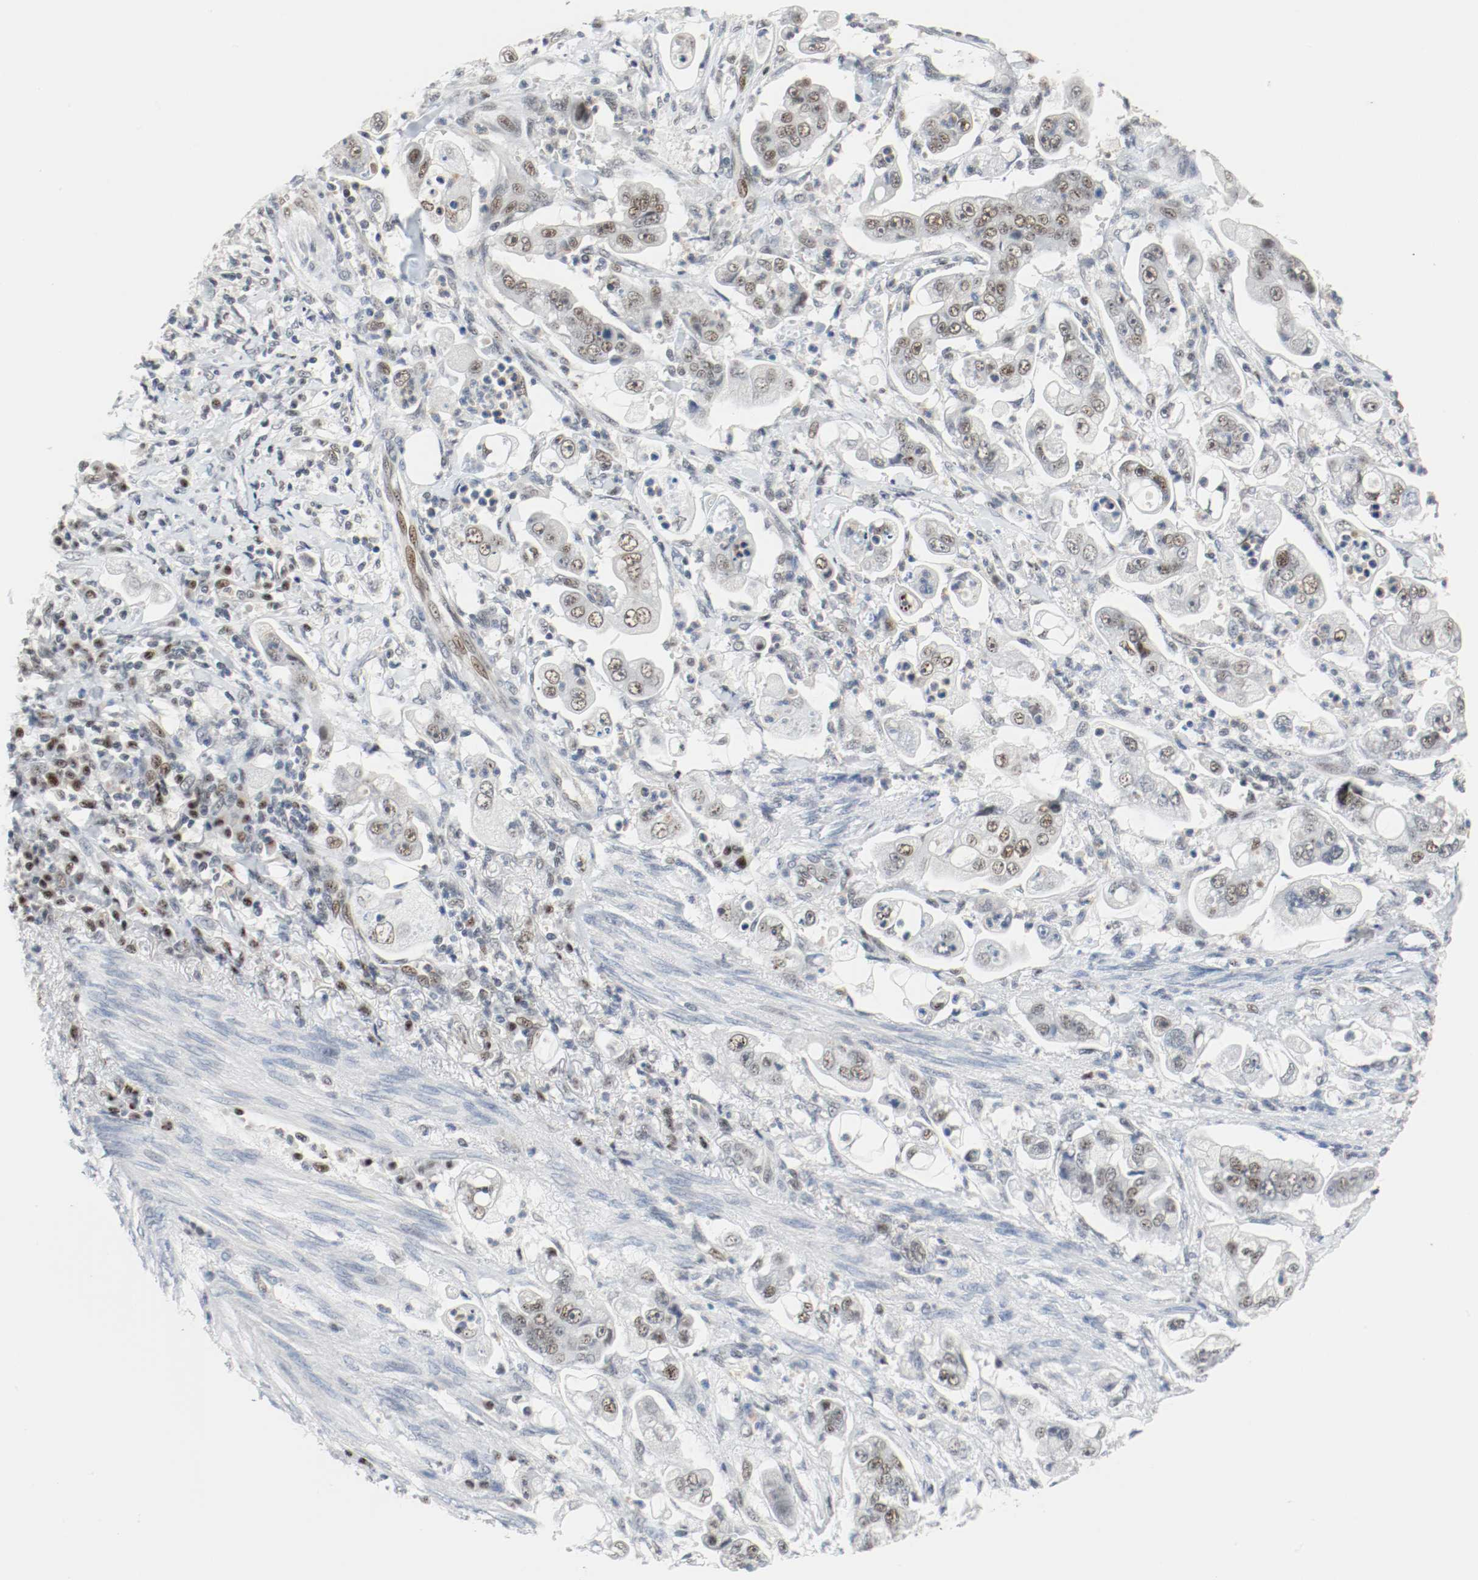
{"staining": {"intensity": "weak", "quantity": "<25%", "location": "nuclear"}, "tissue": "stomach cancer", "cell_type": "Tumor cells", "image_type": "cancer", "snomed": [{"axis": "morphology", "description": "Adenocarcinoma, NOS"}, {"axis": "topography", "description": "Stomach"}], "caption": "There is no significant expression in tumor cells of stomach cancer (adenocarcinoma).", "gene": "ASH1L", "patient": {"sex": "male", "age": 62}}